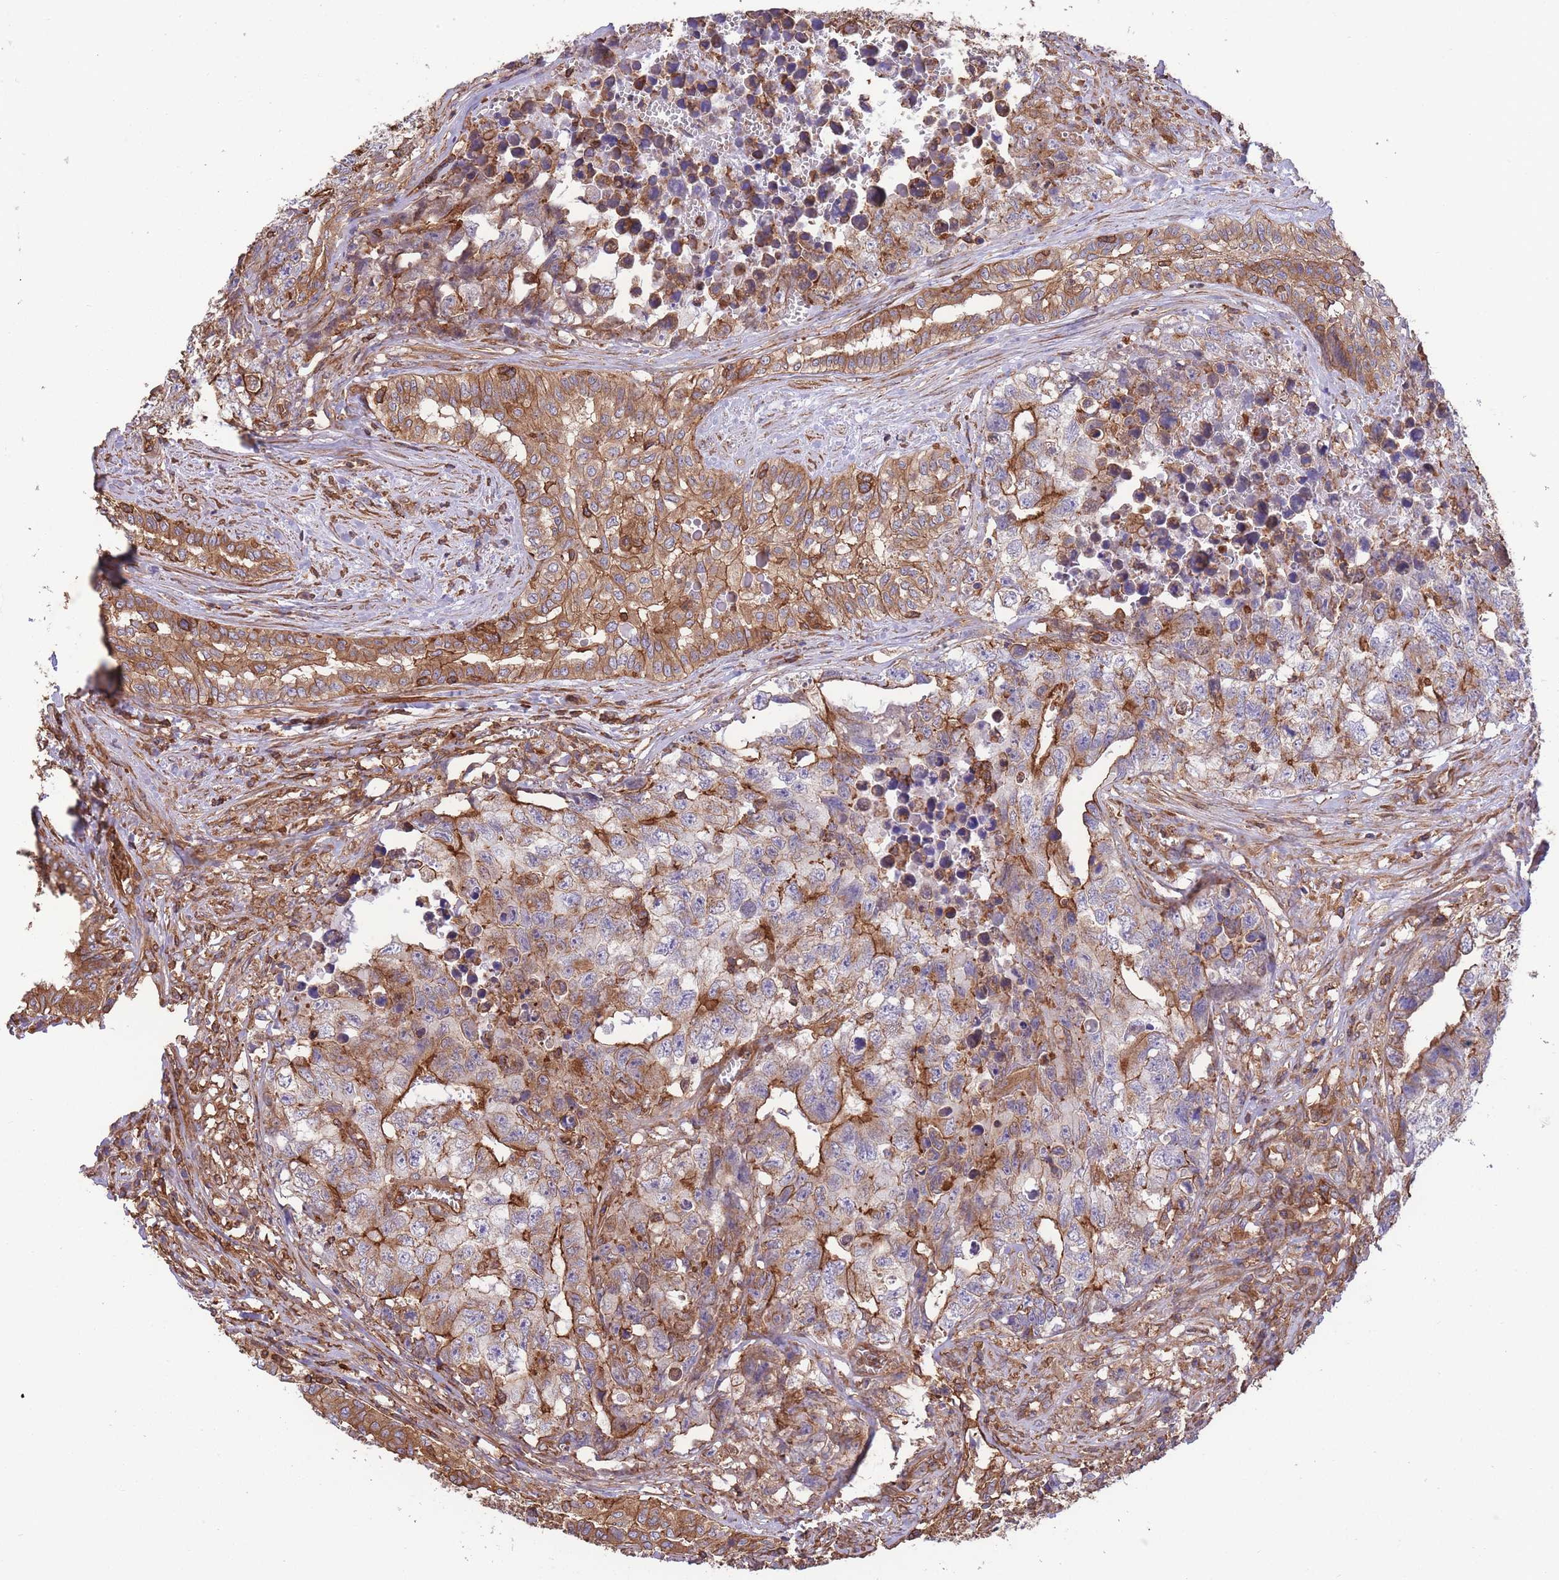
{"staining": {"intensity": "moderate", "quantity": "25%-75%", "location": "cytoplasmic/membranous"}, "tissue": "testis cancer", "cell_type": "Tumor cells", "image_type": "cancer", "snomed": [{"axis": "morphology", "description": "Carcinoma, Embryonal, NOS"}, {"axis": "topography", "description": "Testis"}], "caption": "Immunohistochemistry (IHC) (DAB (3,3'-diaminobenzidine)) staining of testis embryonal carcinoma reveals moderate cytoplasmic/membranous protein positivity in approximately 25%-75% of tumor cells. The protein is stained brown, and the nuclei are stained in blue (DAB (3,3'-diaminobenzidine) IHC with brightfield microscopy, high magnification).", "gene": "LRRN4CL", "patient": {"sex": "male", "age": 31}}